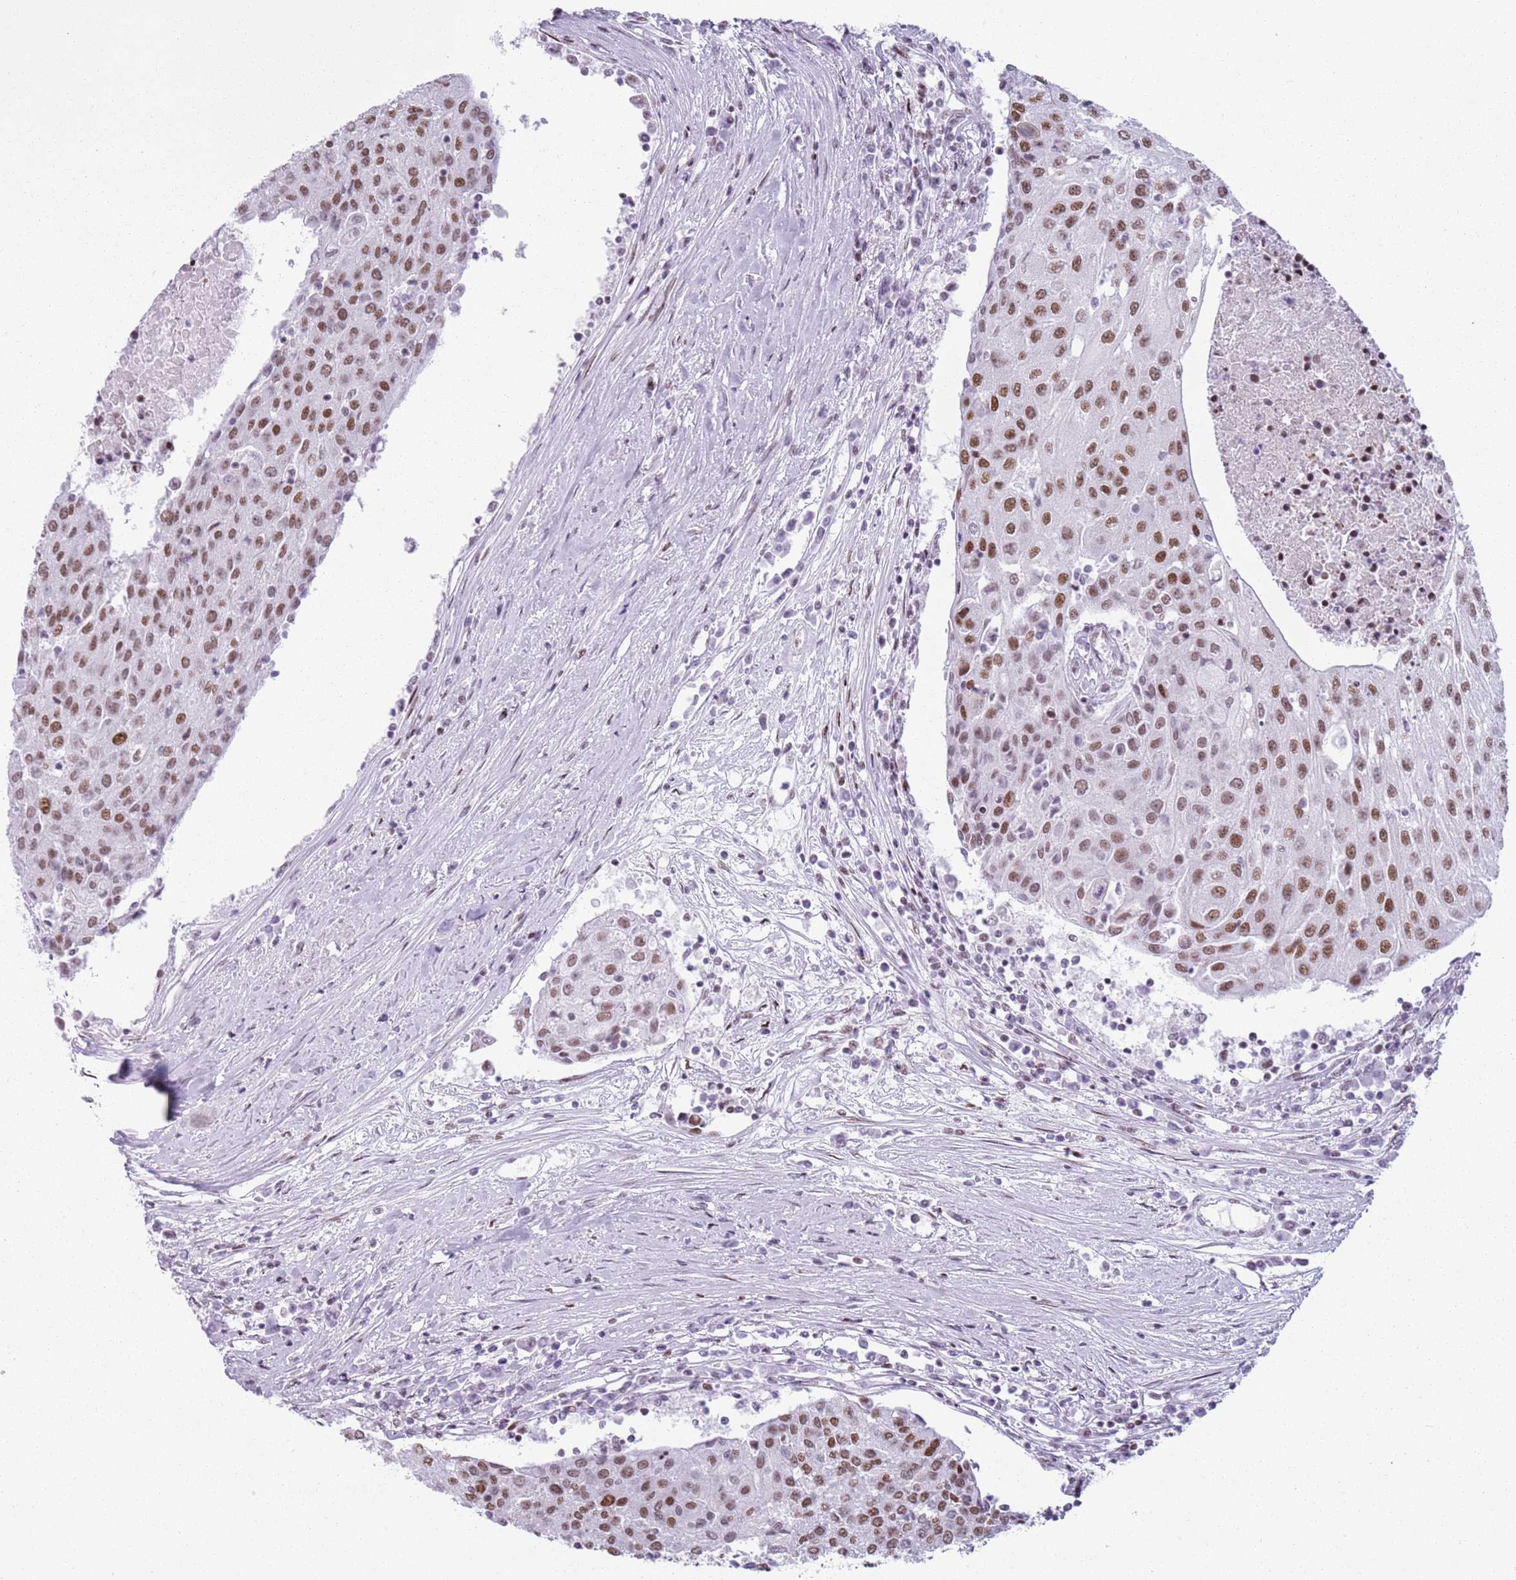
{"staining": {"intensity": "moderate", "quantity": ">75%", "location": "nuclear"}, "tissue": "urothelial cancer", "cell_type": "Tumor cells", "image_type": "cancer", "snomed": [{"axis": "morphology", "description": "Urothelial carcinoma, High grade"}, {"axis": "topography", "description": "Urinary bladder"}], "caption": "Urothelial cancer stained with a brown dye displays moderate nuclear positive positivity in approximately >75% of tumor cells.", "gene": "FAM104B", "patient": {"sex": "female", "age": 85}}